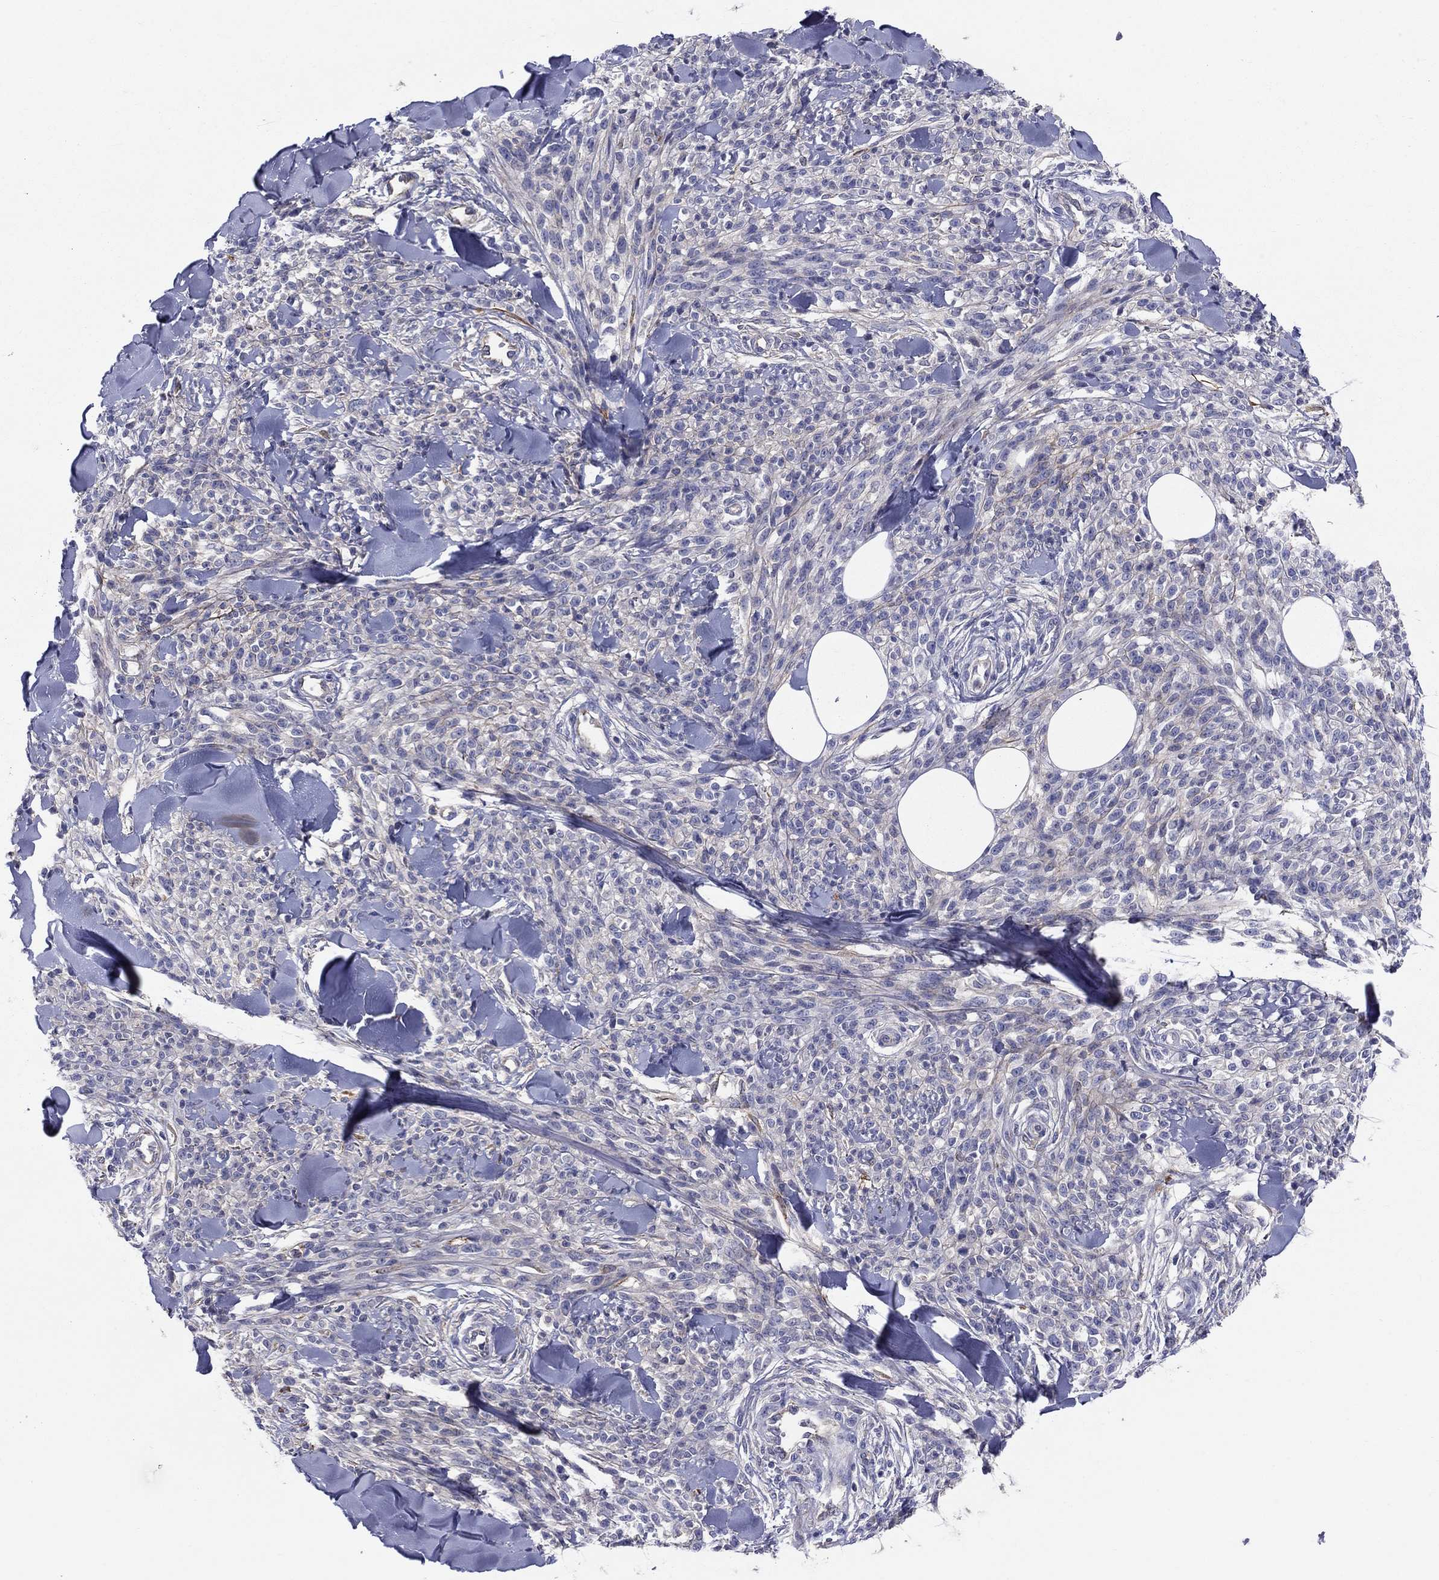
{"staining": {"intensity": "negative", "quantity": "none", "location": "none"}, "tissue": "melanoma", "cell_type": "Tumor cells", "image_type": "cancer", "snomed": [{"axis": "morphology", "description": "Malignant melanoma, NOS"}, {"axis": "topography", "description": "Skin"}, {"axis": "topography", "description": "Skin of trunk"}], "caption": "This is a photomicrograph of immunohistochemistry staining of malignant melanoma, which shows no staining in tumor cells.", "gene": "EMP2", "patient": {"sex": "male", "age": 74}}